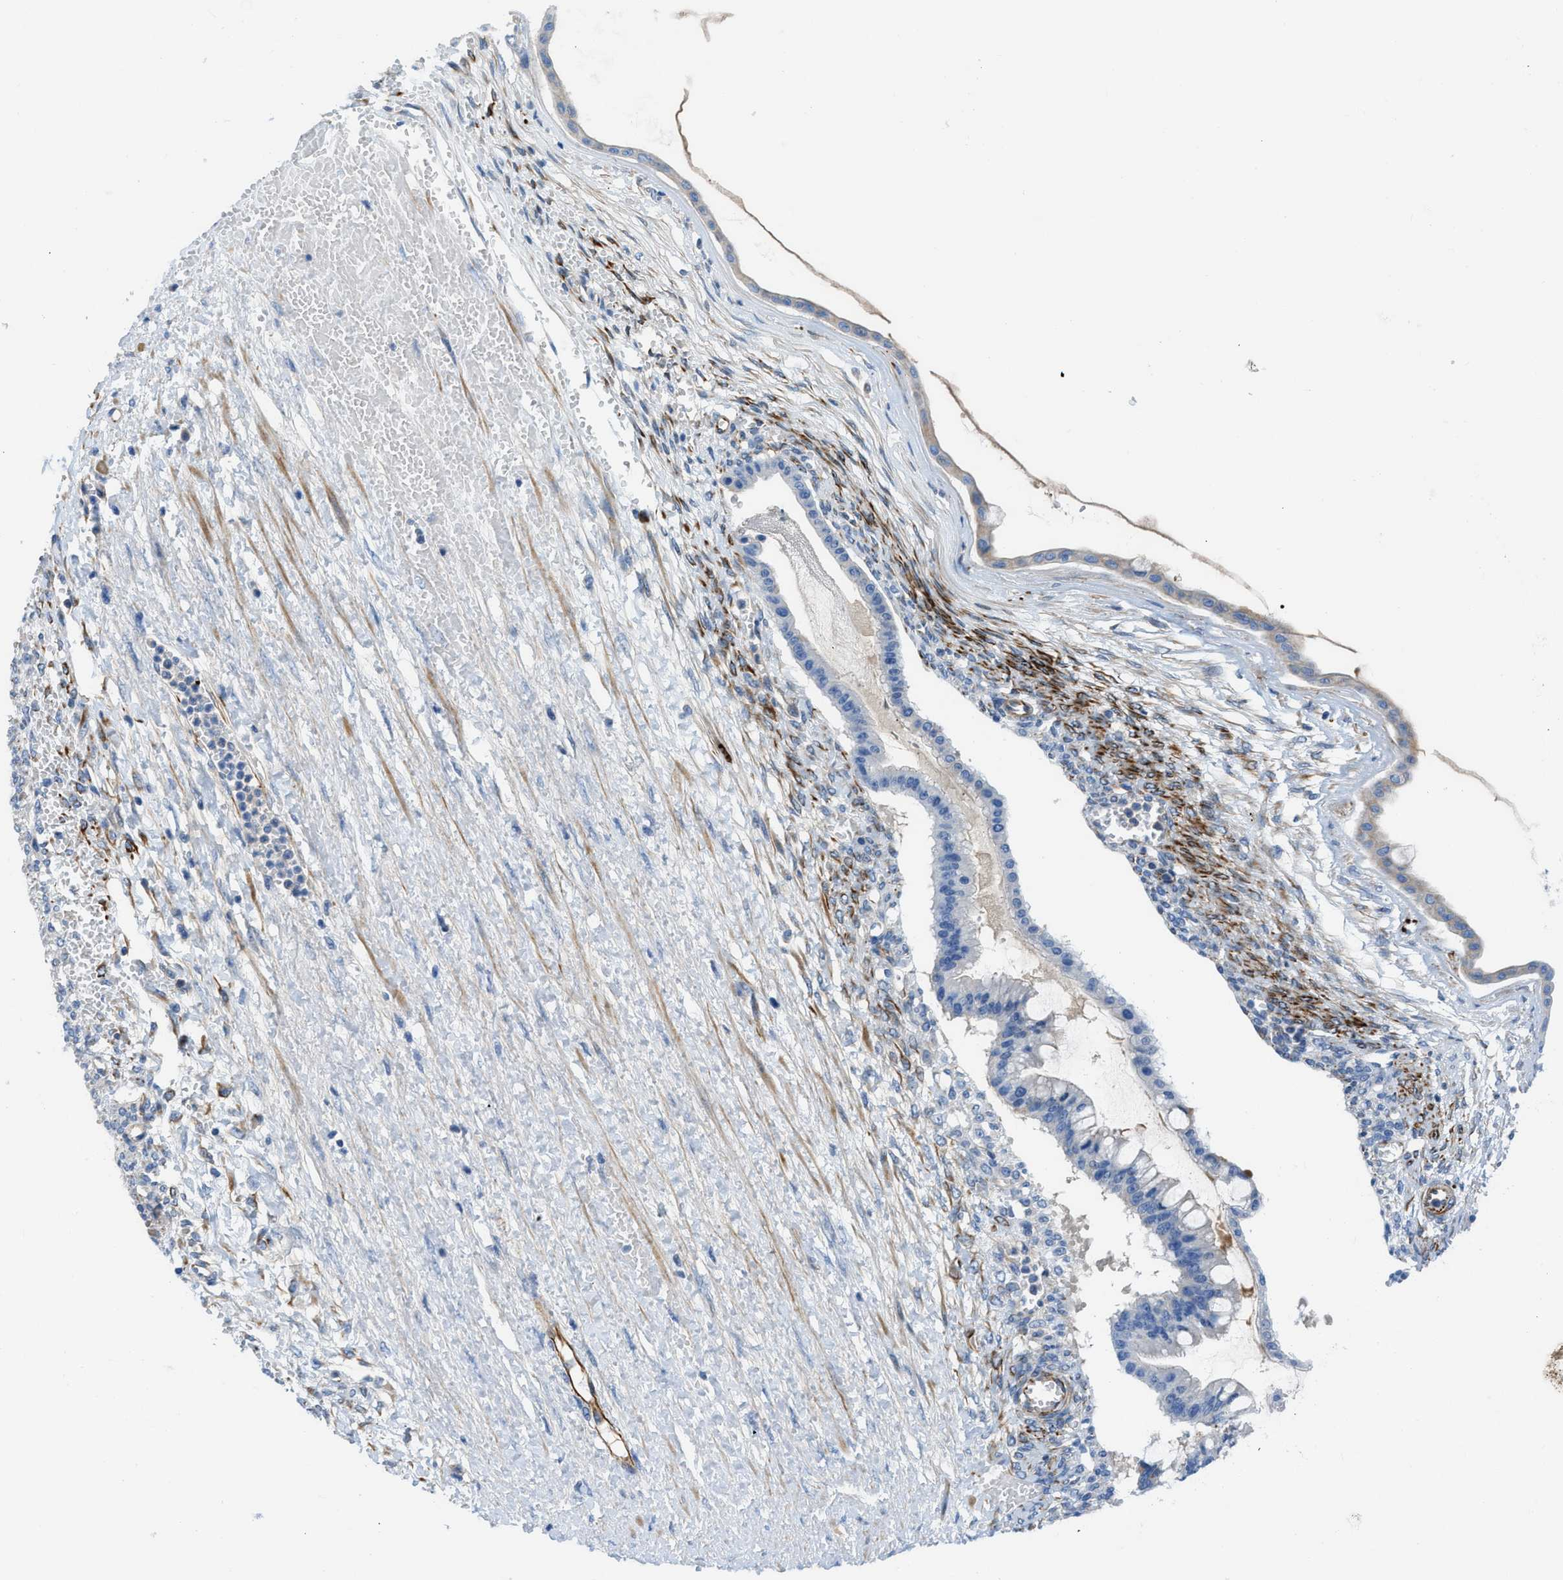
{"staining": {"intensity": "negative", "quantity": "none", "location": "none"}, "tissue": "ovarian cancer", "cell_type": "Tumor cells", "image_type": "cancer", "snomed": [{"axis": "morphology", "description": "Cystadenocarcinoma, mucinous, NOS"}, {"axis": "topography", "description": "Ovary"}], "caption": "Immunohistochemistry image of neoplastic tissue: ovarian cancer stained with DAB demonstrates no significant protein positivity in tumor cells. (Brightfield microscopy of DAB (3,3'-diaminobenzidine) immunohistochemistry (IHC) at high magnification).", "gene": "XCR1", "patient": {"sex": "female", "age": 73}}